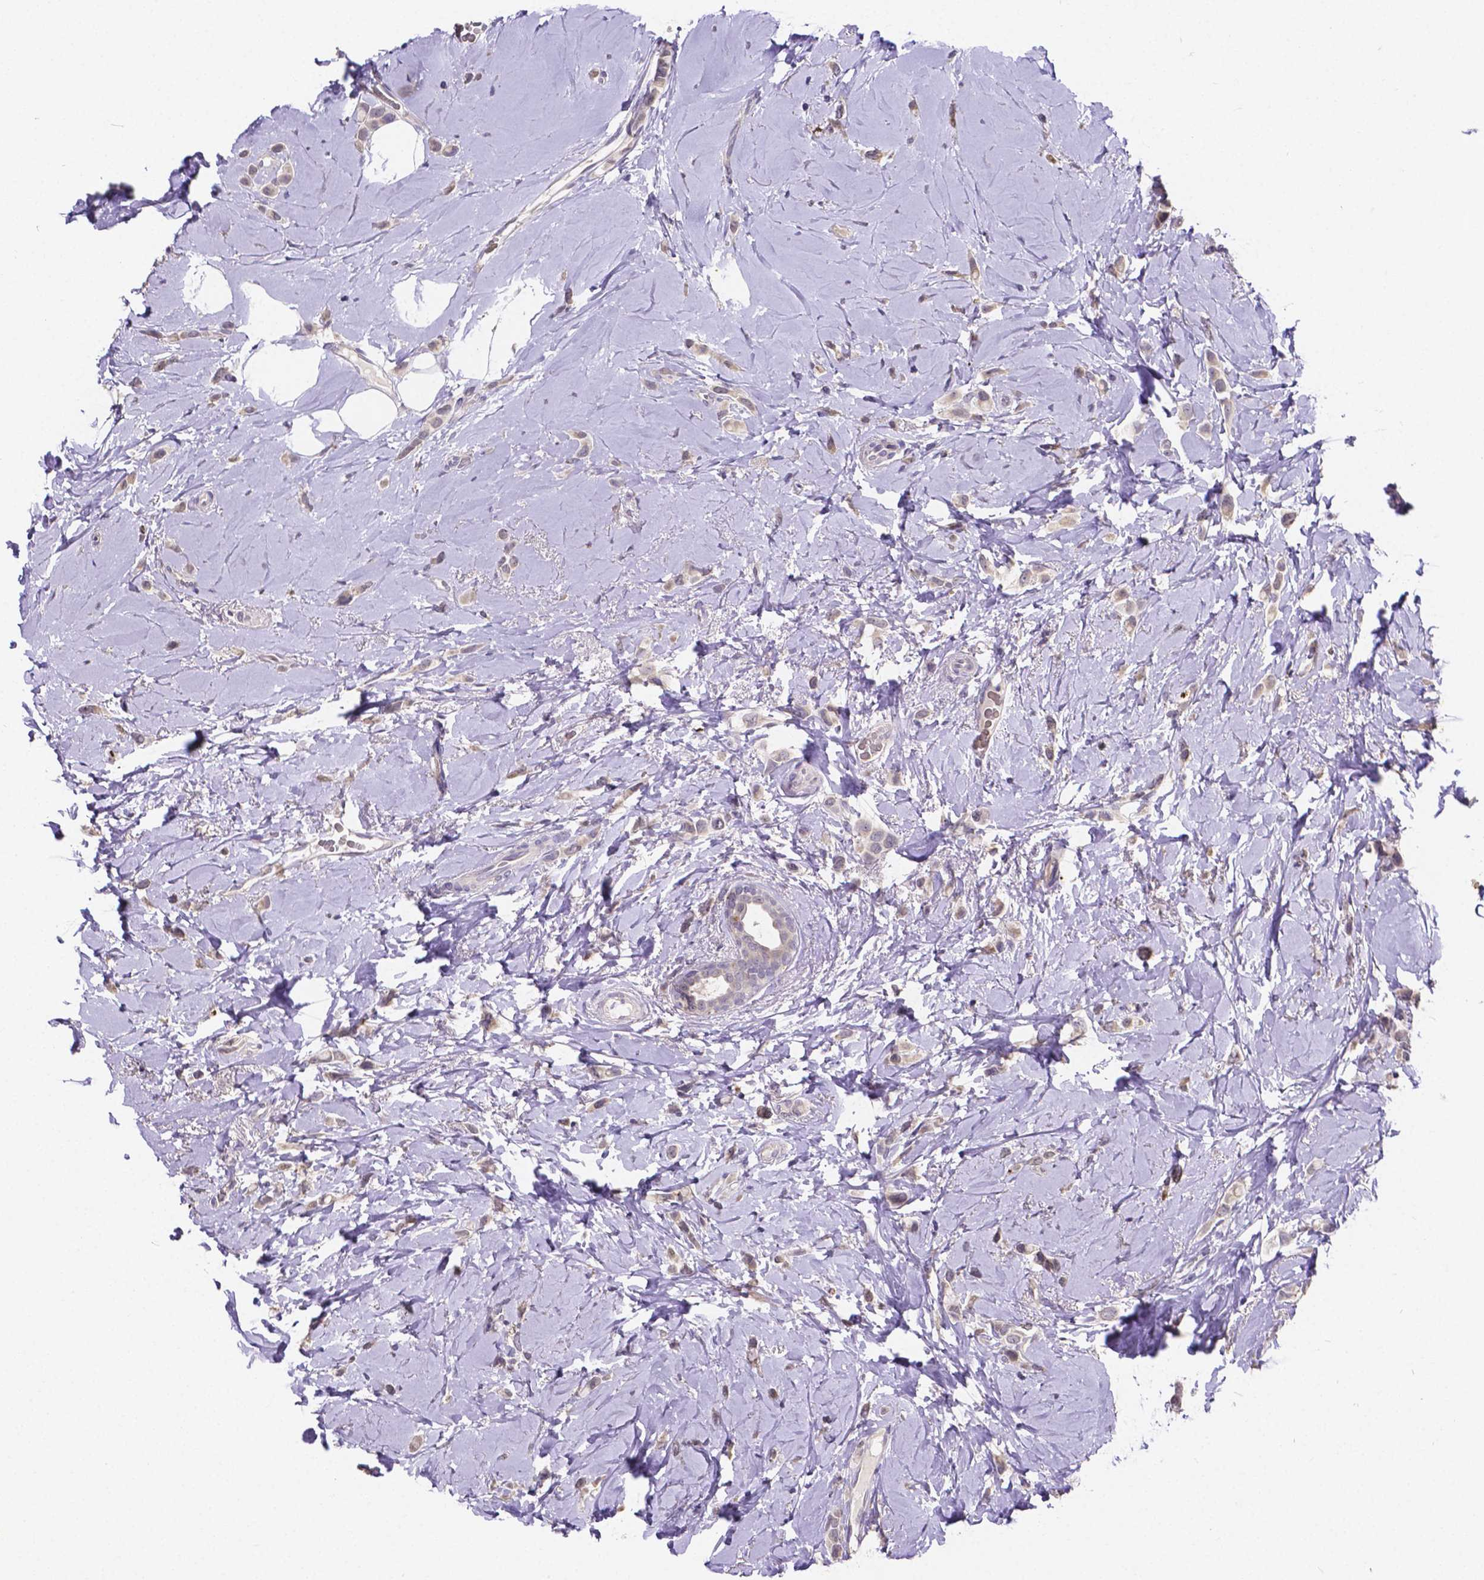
{"staining": {"intensity": "negative", "quantity": "none", "location": "none"}, "tissue": "breast cancer", "cell_type": "Tumor cells", "image_type": "cancer", "snomed": [{"axis": "morphology", "description": "Lobular carcinoma"}, {"axis": "topography", "description": "Breast"}], "caption": "DAB immunohistochemical staining of breast cancer exhibits no significant expression in tumor cells. (IHC, brightfield microscopy, high magnification).", "gene": "CTNNA2", "patient": {"sex": "female", "age": 66}}